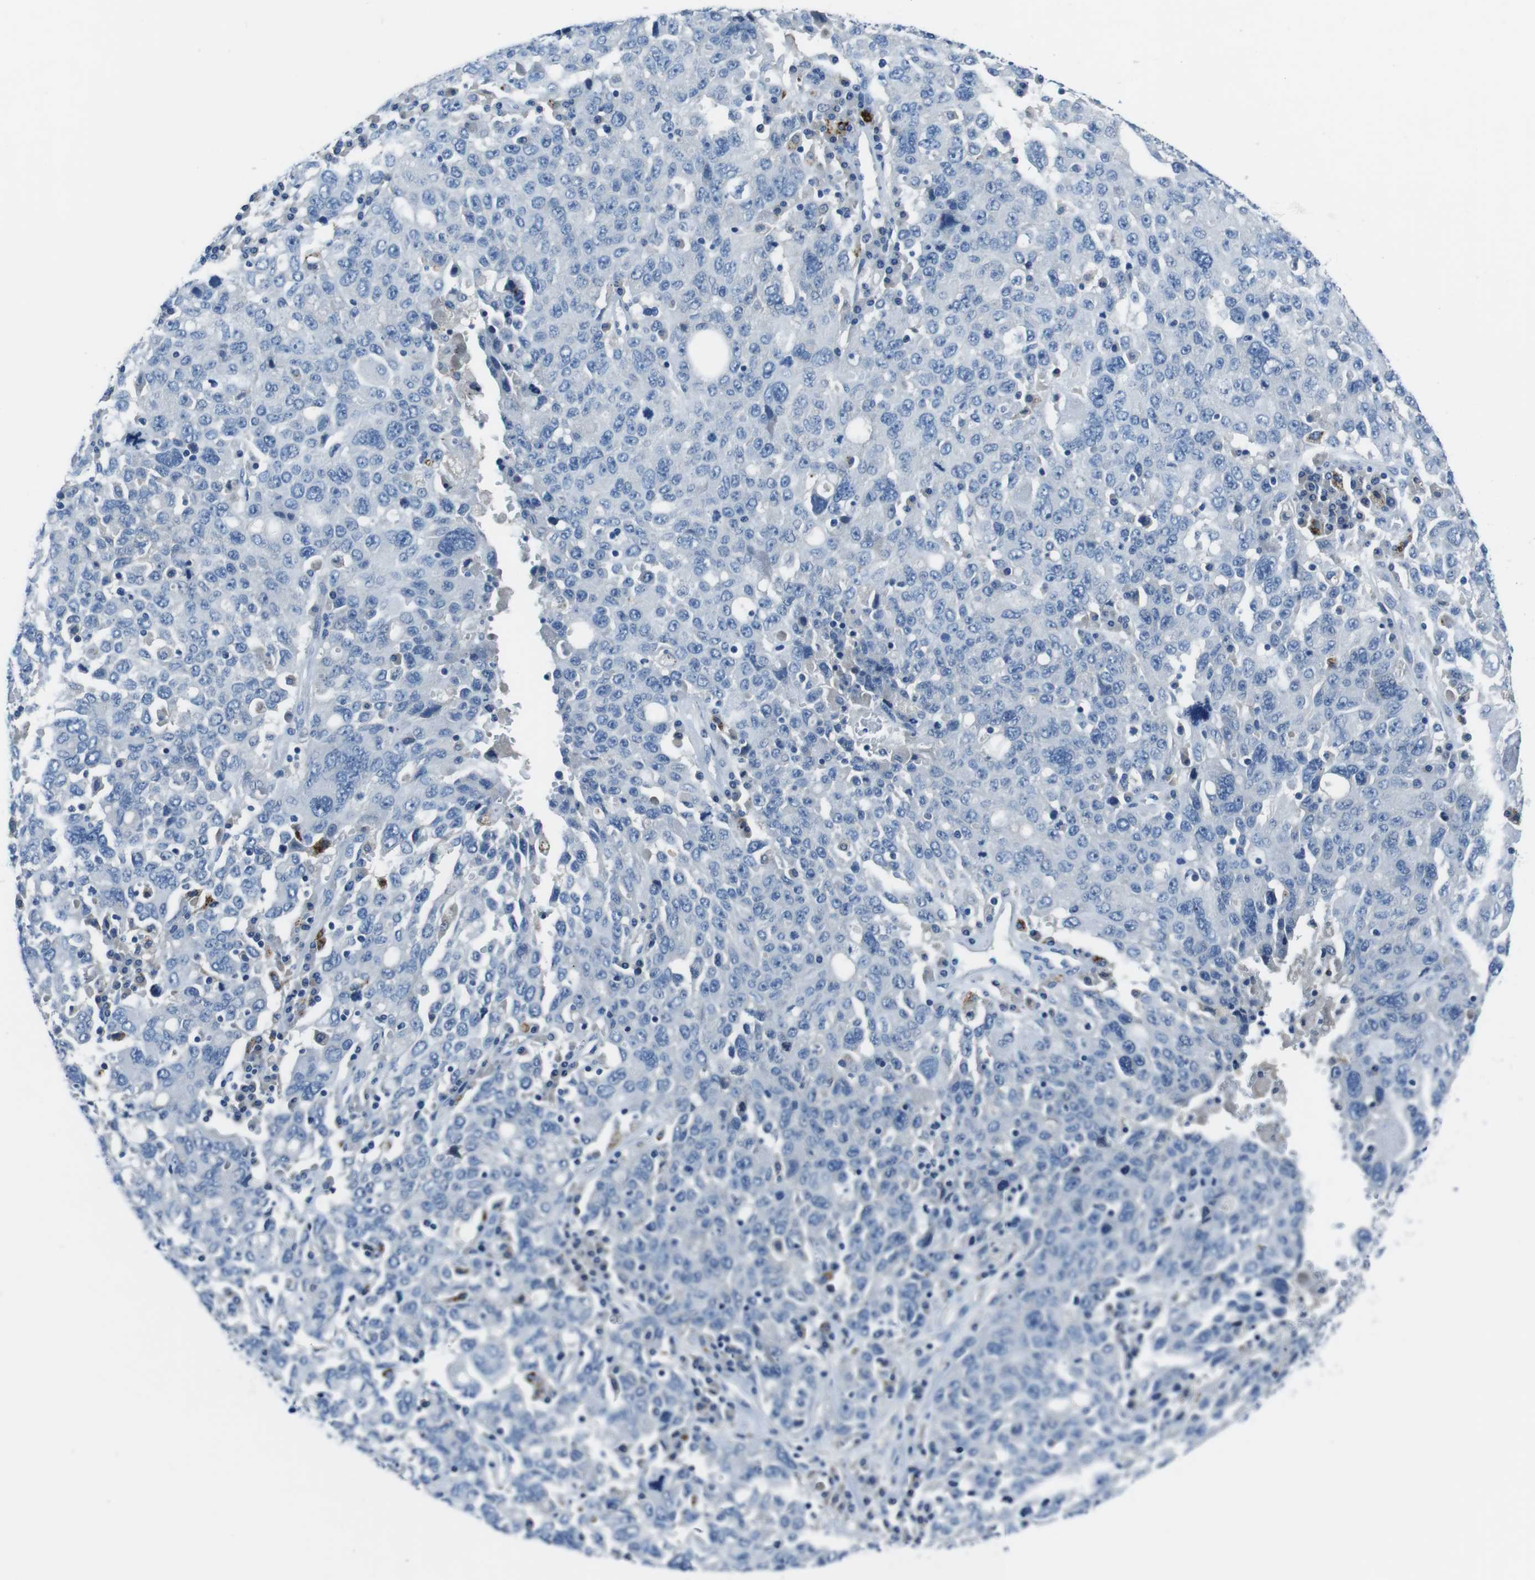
{"staining": {"intensity": "negative", "quantity": "none", "location": "none"}, "tissue": "ovarian cancer", "cell_type": "Tumor cells", "image_type": "cancer", "snomed": [{"axis": "morphology", "description": "Carcinoma, endometroid"}, {"axis": "topography", "description": "Ovary"}], "caption": "High magnification brightfield microscopy of ovarian cancer stained with DAB (3,3'-diaminobenzidine) (brown) and counterstained with hematoxylin (blue): tumor cells show no significant positivity.", "gene": "TULP3", "patient": {"sex": "female", "age": 62}}